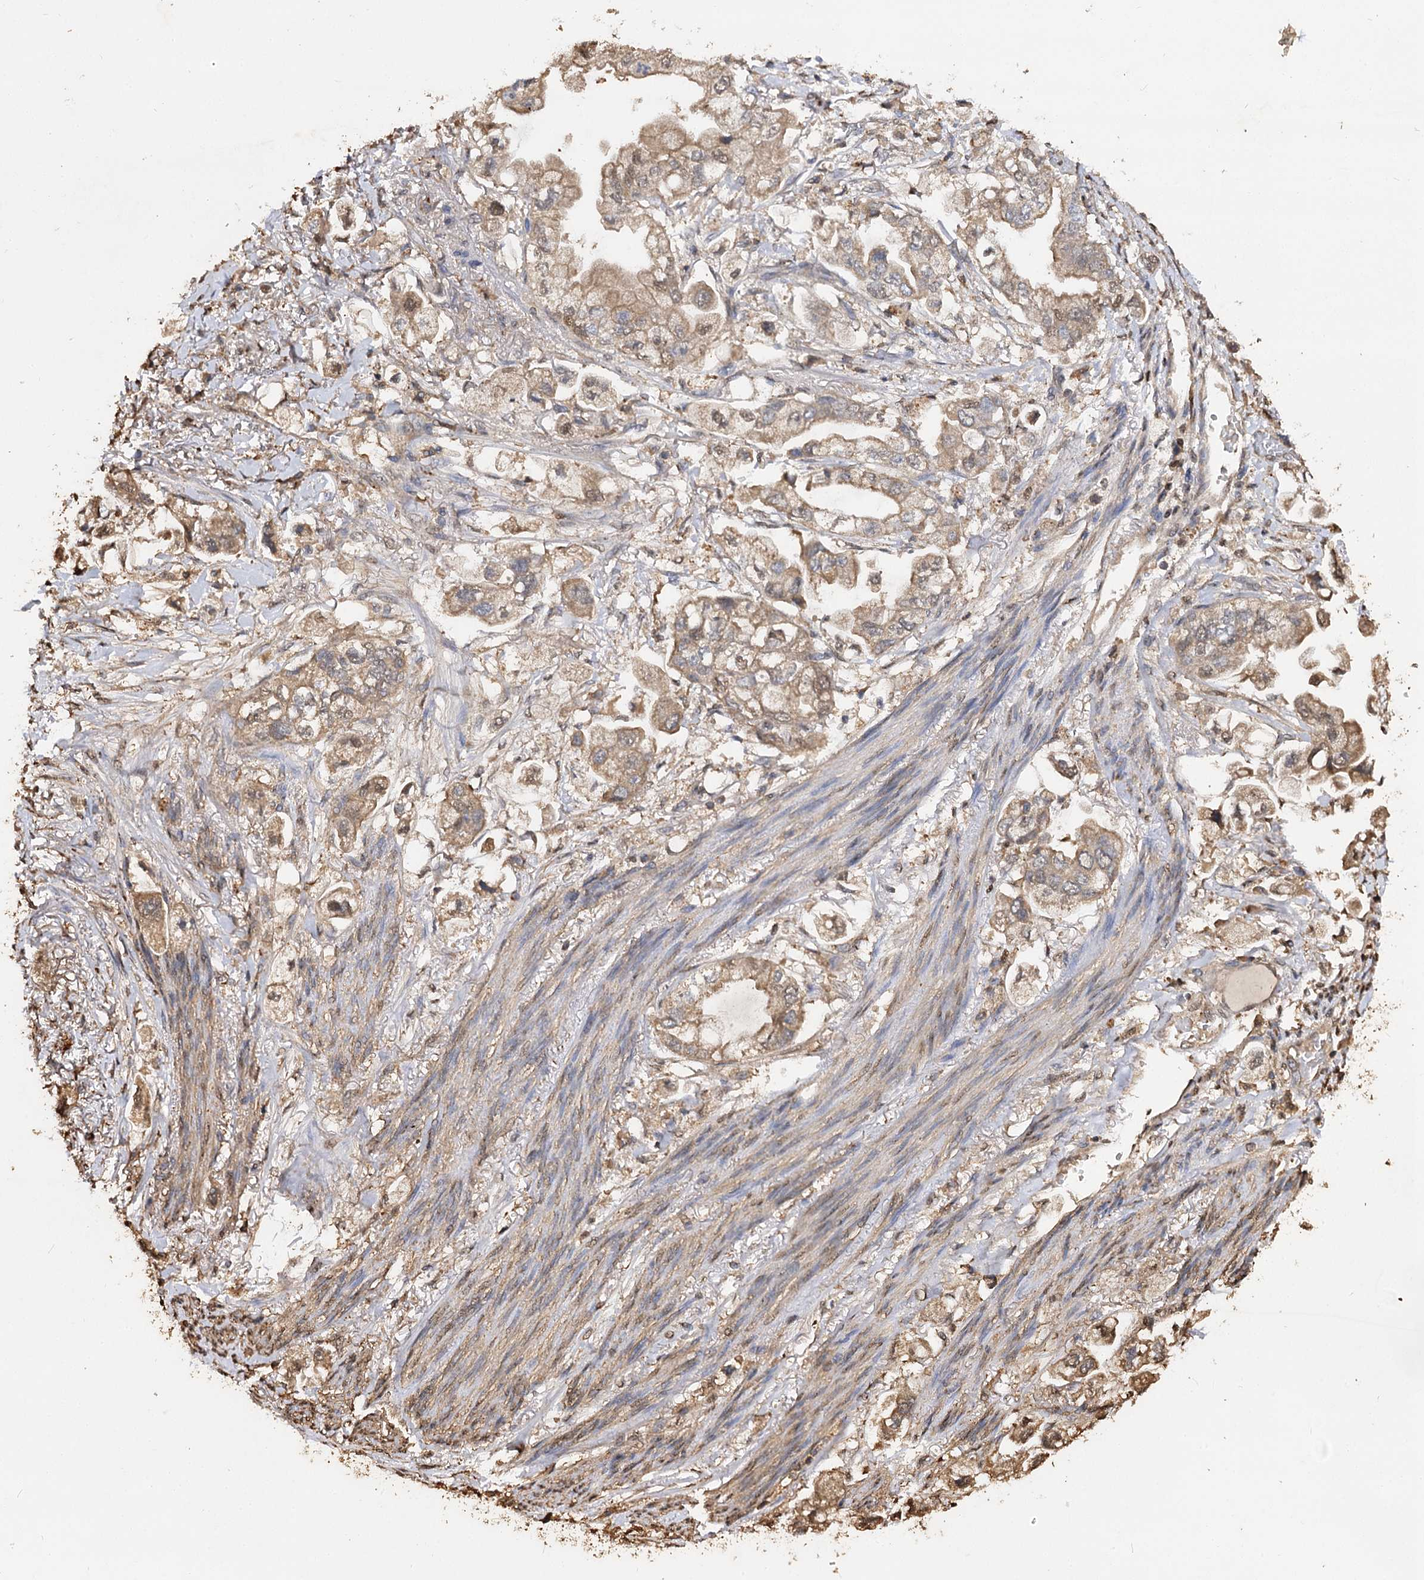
{"staining": {"intensity": "moderate", "quantity": ">75%", "location": "cytoplasmic/membranous"}, "tissue": "stomach cancer", "cell_type": "Tumor cells", "image_type": "cancer", "snomed": [{"axis": "morphology", "description": "Adenocarcinoma, NOS"}, {"axis": "topography", "description": "Stomach"}], "caption": "Immunohistochemical staining of stomach cancer shows medium levels of moderate cytoplasmic/membranous positivity in approximately >75% of tumor cells. (Brightfield microscopy of DAB IHC at high magnification).", "gene": "ARL13A", "patient": {"sex": "male", "age": 62}}